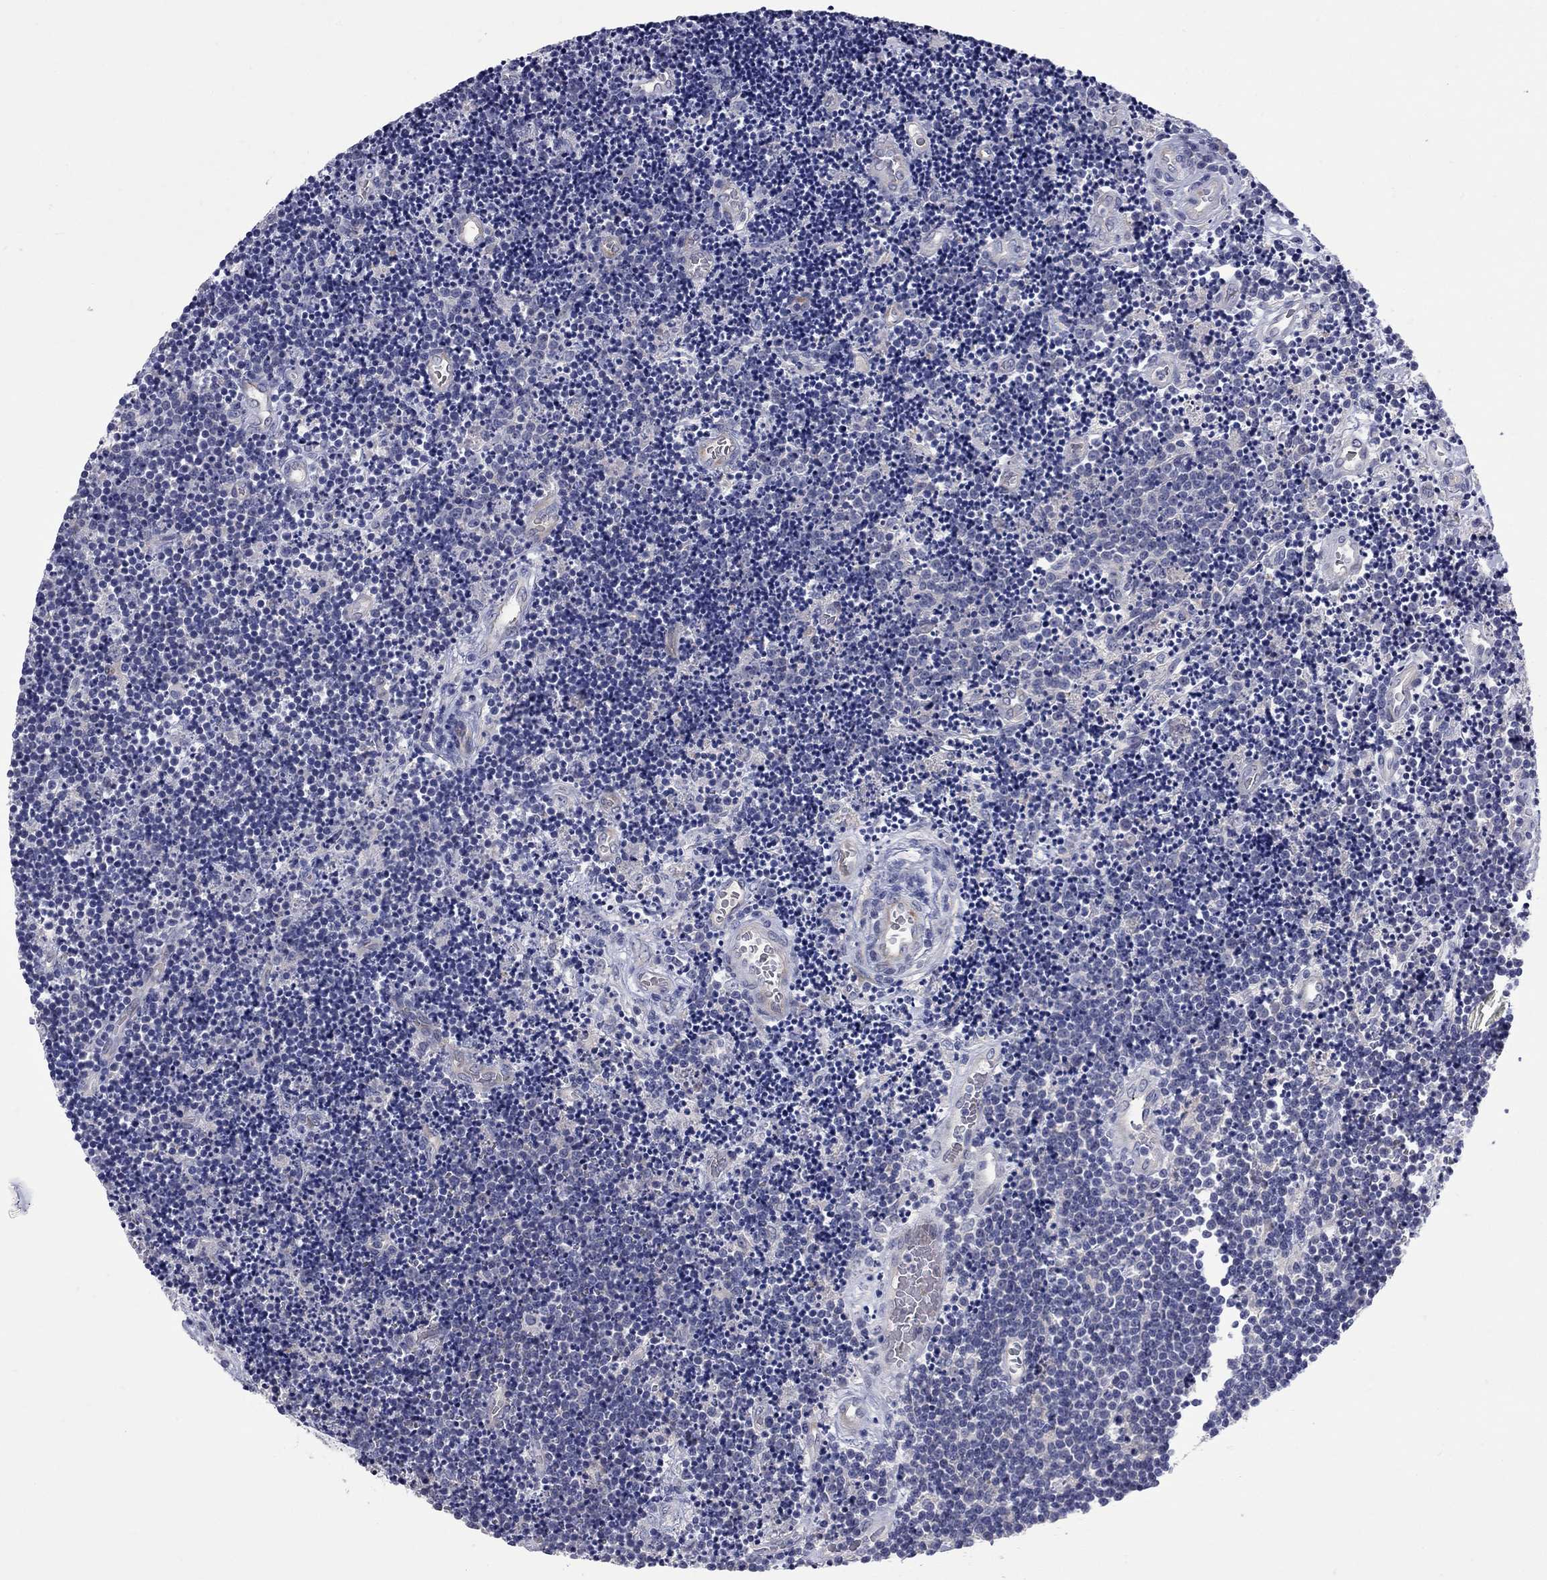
{"staining": {"intensity": "negative", "quantity": "none", "location": "none"}, "tissue": "lymphoma", "cell_type": "Tumor cells", "image_type": "cancer", "snomed": [{"axis": "morphology", "description": "Malignant lymphoma, non-Hodgkin's type, Low grade"}, {"axis": "topography", "description": "Brain"}], "caption": "Photomicrograph shows no protein staining in tumor cells of malignant lymphoma, non-Hodgkin's type (low-grade) tissue.", "gene": "UNC119B", "patient": {"sex": "female", "age": 66}}